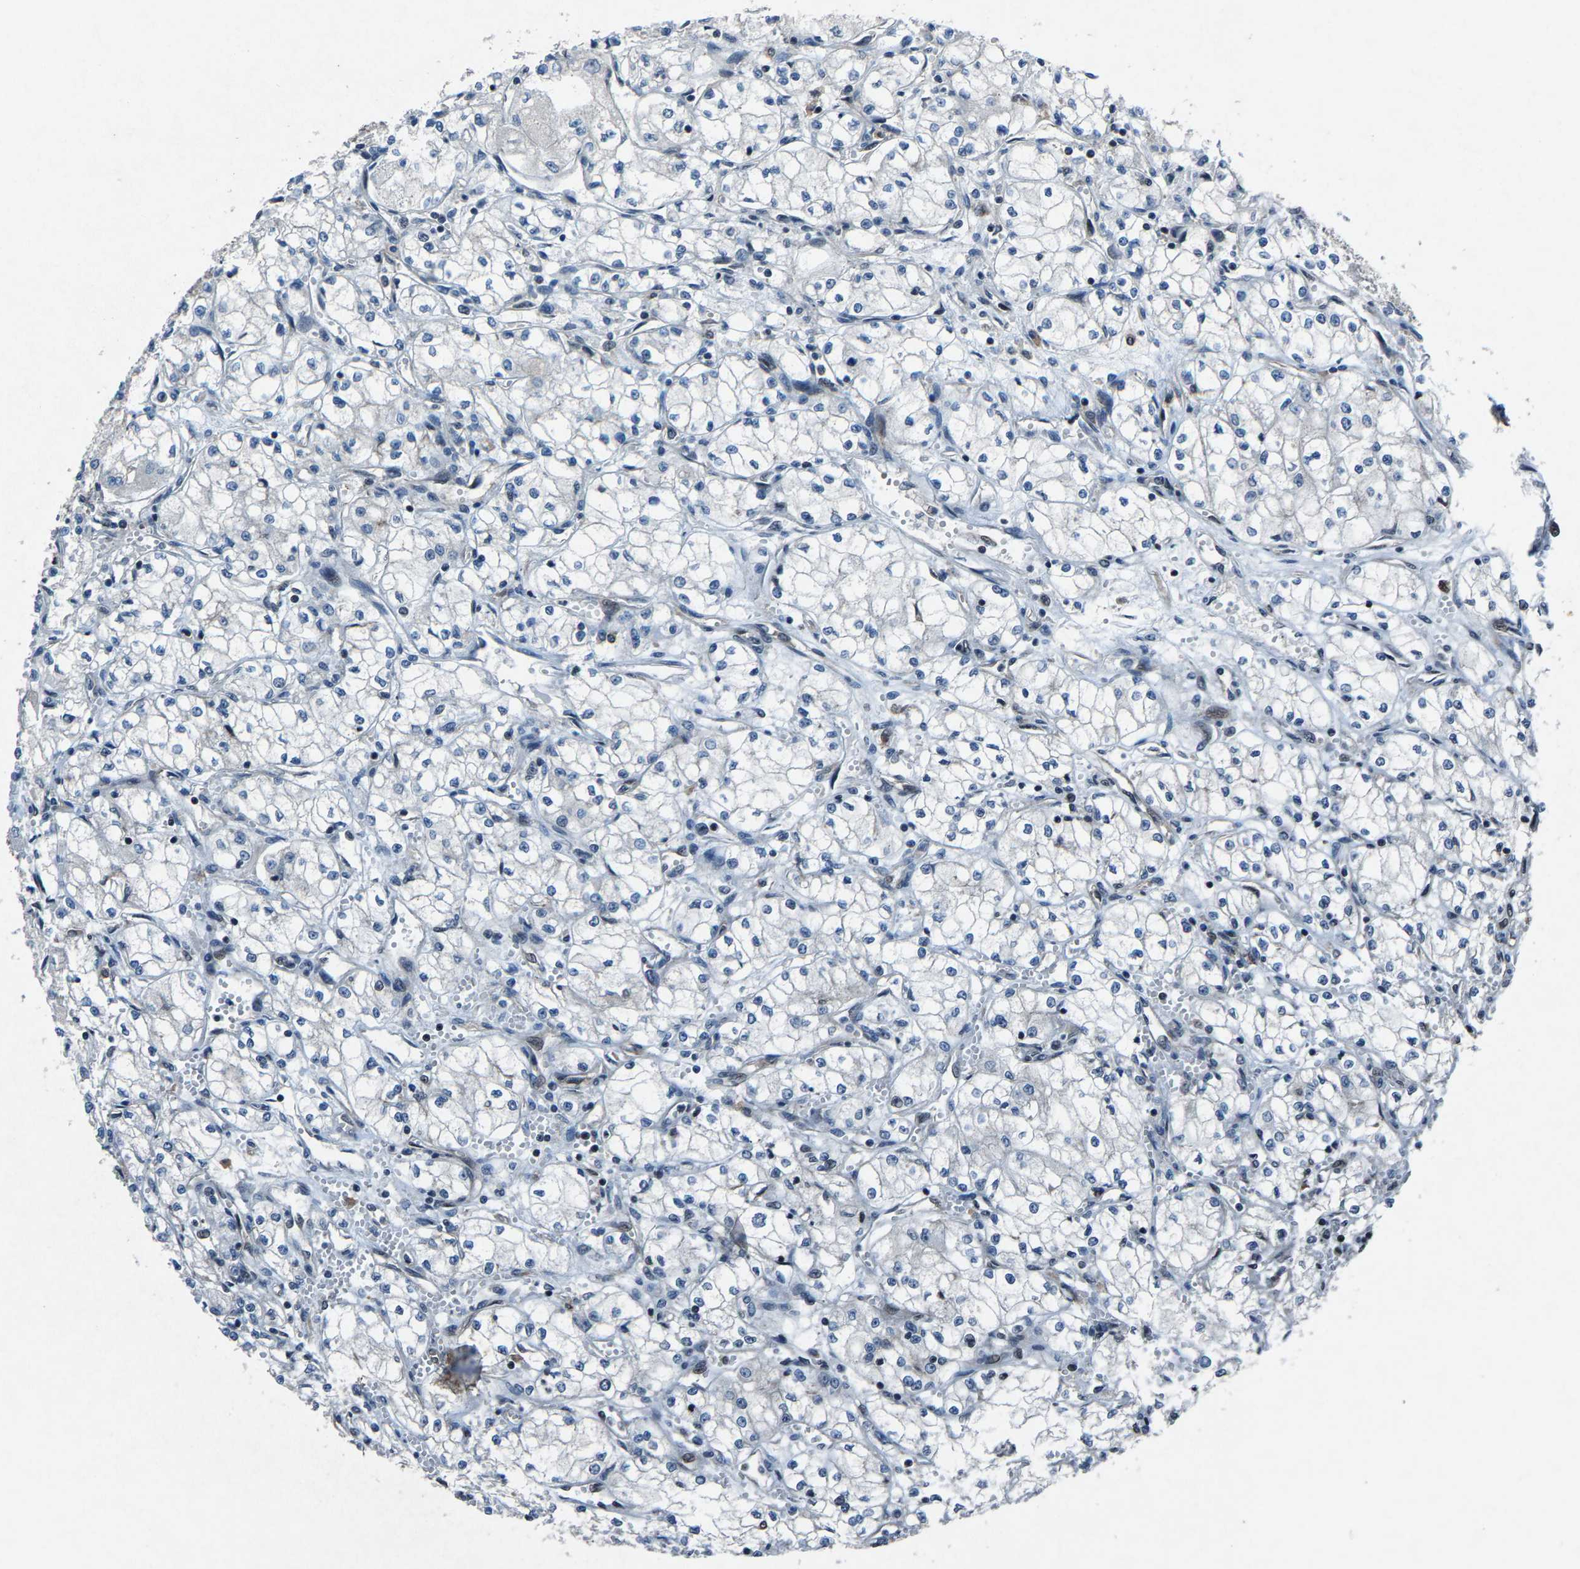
{"staining": {"intensity": "negative", "quantity": "none", "location": "none"}, "tissue": "renal cancer", "cell_type": "Tumor cells", "image_type": "cancer", "snomed": [{"axis": "morphology", "description": "Normal tissue, NOS"}, {"axis": "morphology", "description": "Adenocarcinoma, NOS"}, {"axis": "topography", "description": "Kidney"}], "caption": "DAB (3,3'-diaminobenzidine) immunohistochemical staining of renal cancer (adenocarcinoma) displays no significant staining in tumor cells.", "gene": "ATXN3", "patient": {"sex": "male", "age": 59}}